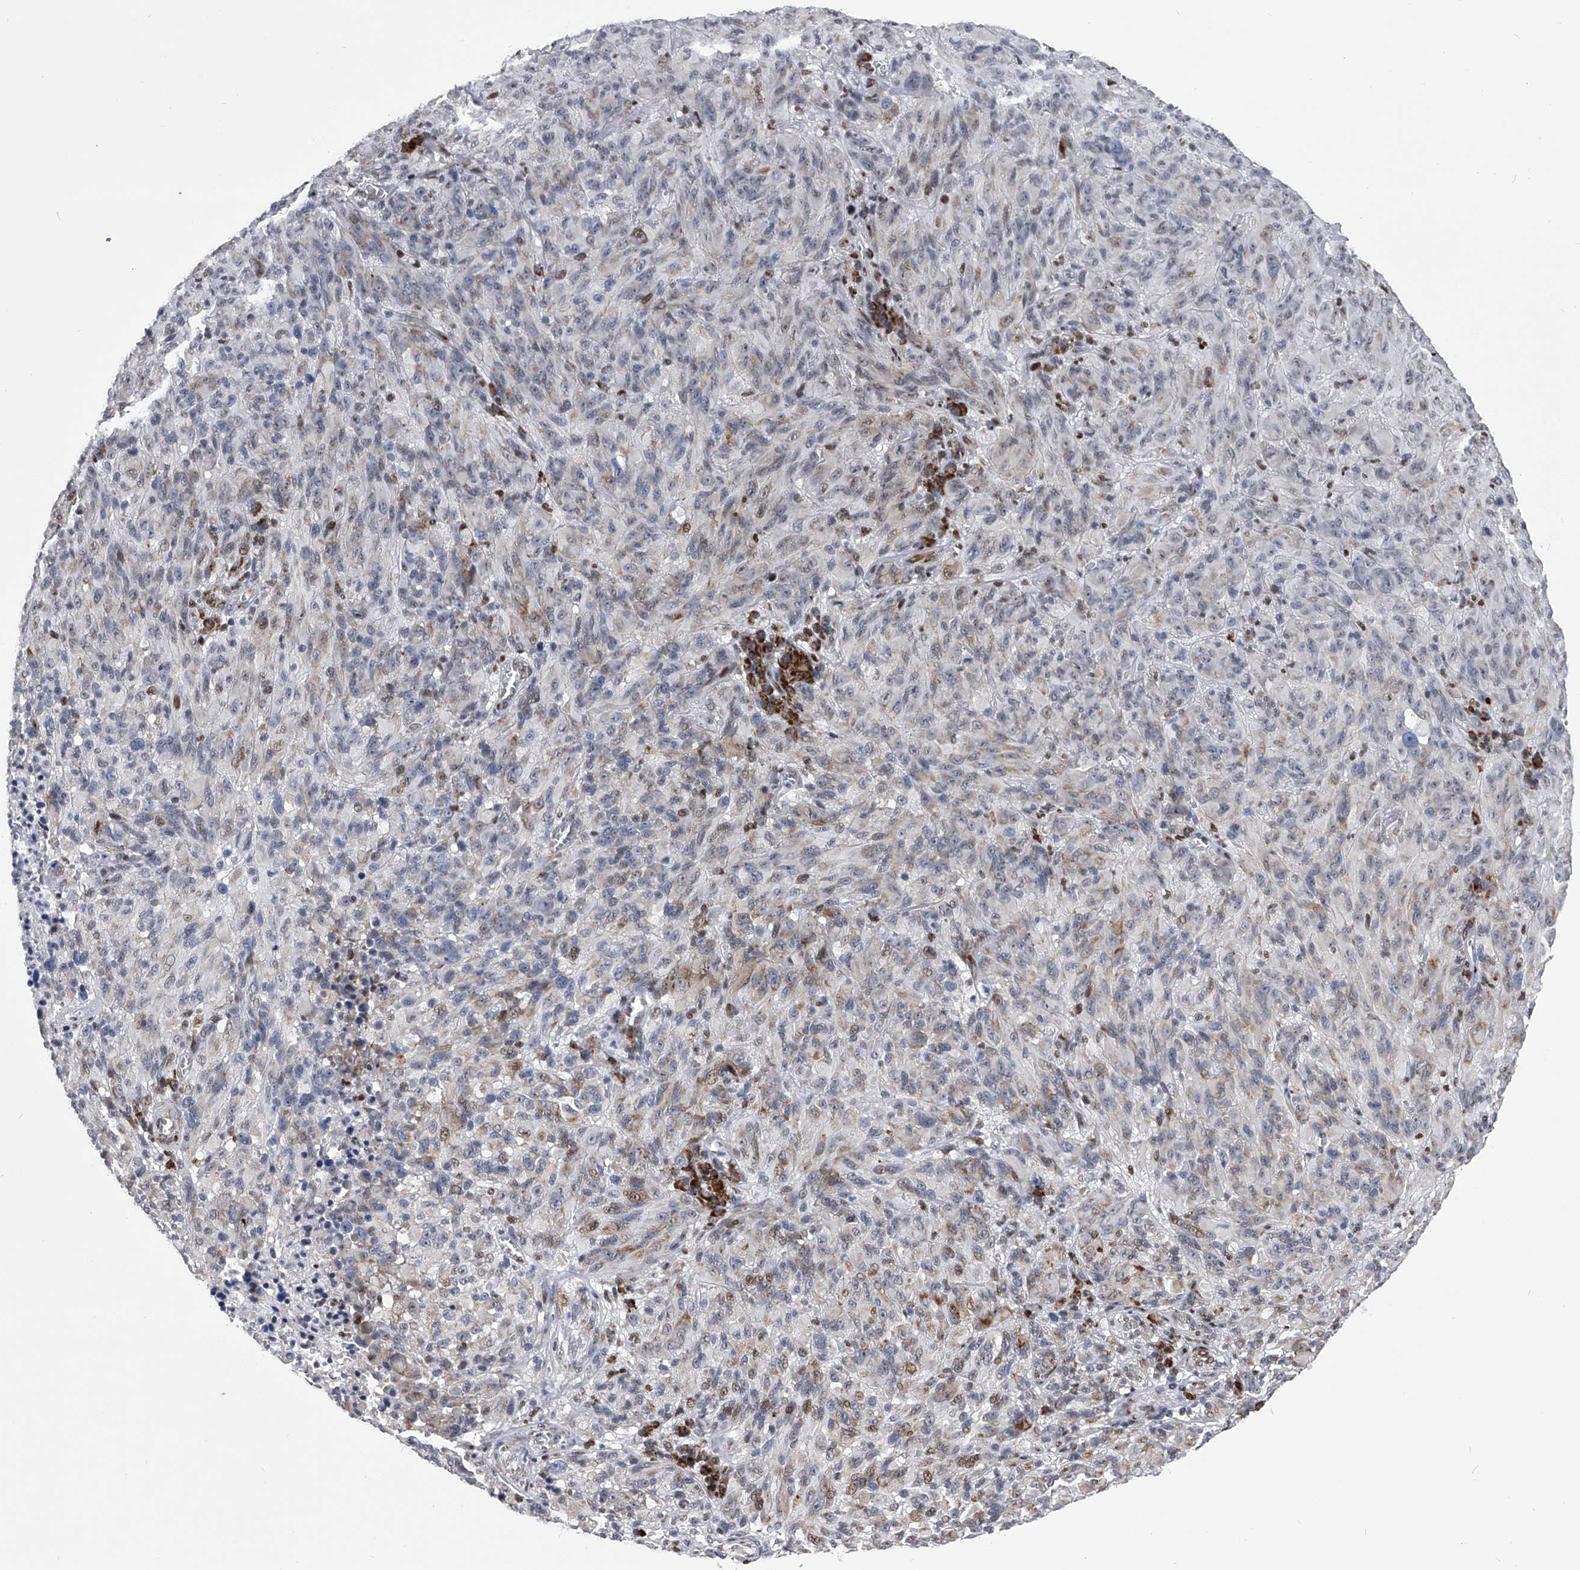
{"staining": {"intensity": "weak", "quantity": "<25%", "location": "nuclear"}, "tissue": "melanoma", "cell_type": "Tumor cells", "image_type": "cancer", "snomed": [{"axis": "morphology", "description": "Malignant melanoma, NOS"}, {"axis": "topography", "description": "Skin of head"}], "caption": "Immunohistochemistry image of malignant melanoma stained for a protein (brown), which shows no staining in tumor cells. (Brightfield microscopy of DAB (3,3'-diaminobenzidine) IHC at high magnification).", "gene": "CMTR1", "patient": {"sex": "male", "age": 96}}